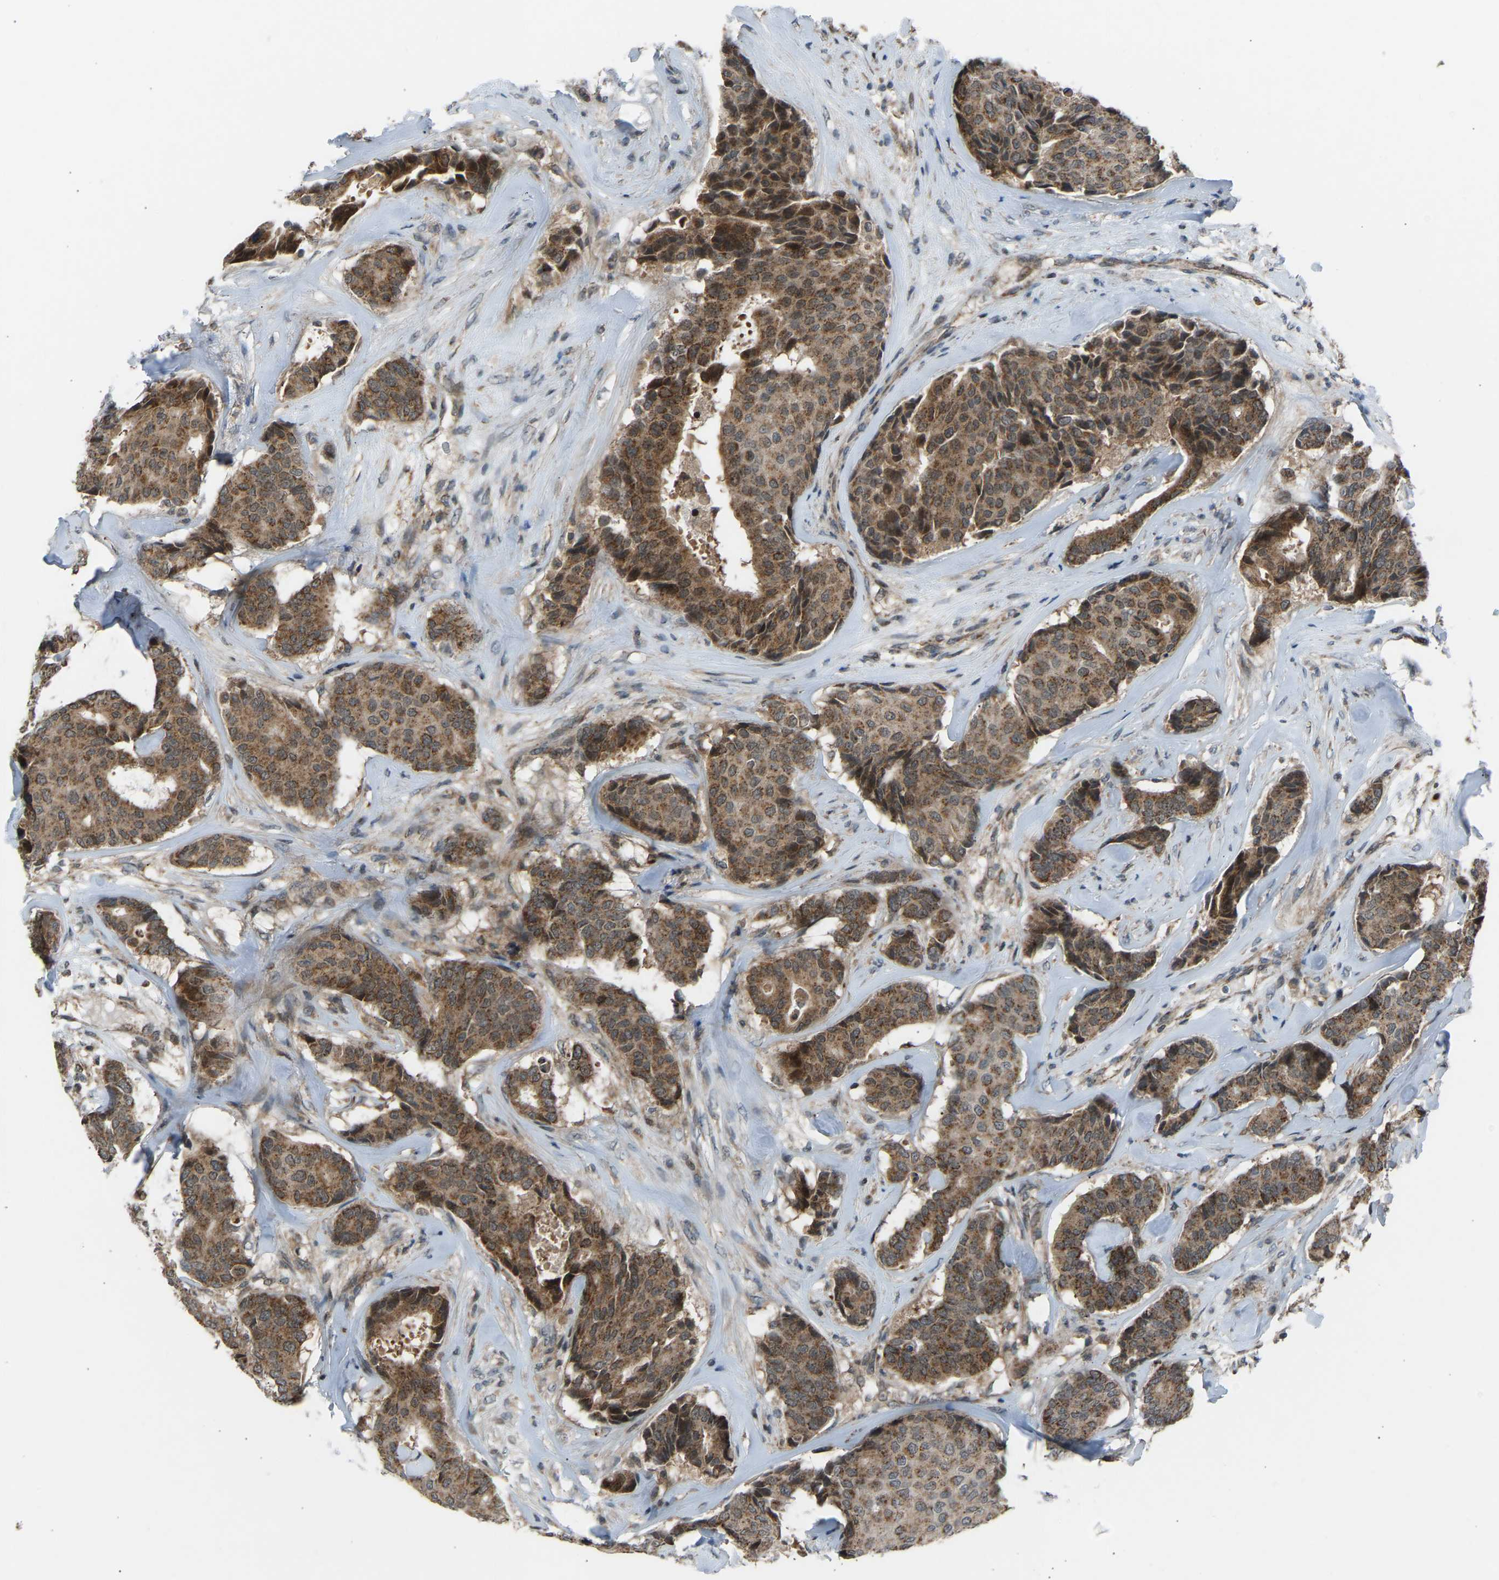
{"staining": {"intensity": "moderate", "quantity": ">75%", "location": "cytoplasmic/membranous"}, "tissue": "breast cancer", "cell_type": "Tumor cells", "image_type": "cancer", "snomed": [{"axis": "morphology", "description": "Duct carcinoma"}, {"axis": "topography", "description": "Breast"}], "caption": "Protein staining reveals moderate cytoplasmic/membranous positivity in about >75% of tumor cells in breast cancer (invasive ductal carcinoma).", "gene": "SLIRP", "patient": {"sex": "female", "age": 75}}